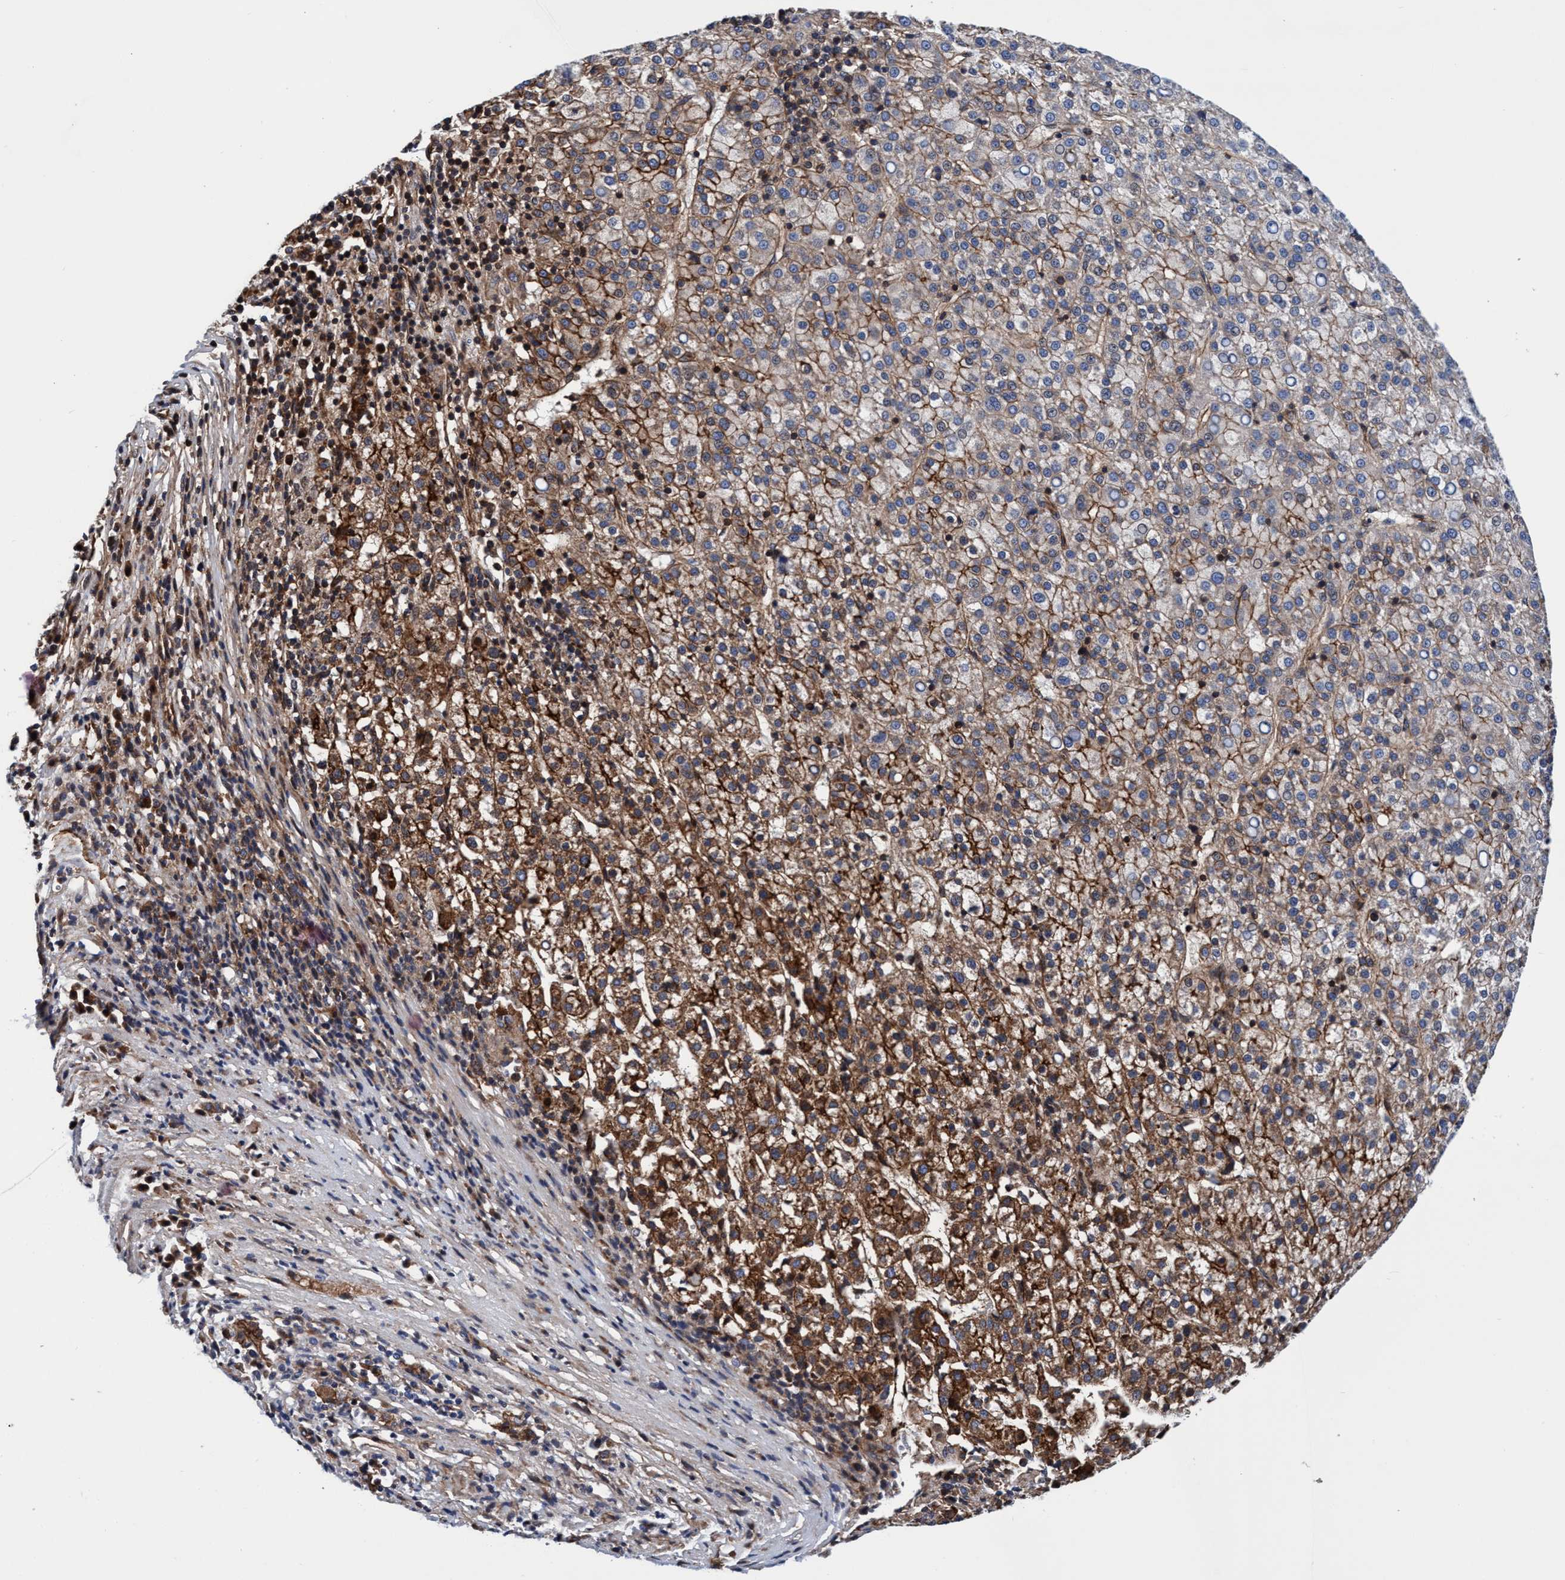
{"staining": {"intensity": "moderate", "quantity": ">75%", "location": "cytoplasmic/membranous"}, "tissue": "liver cancer", "cell_type": "Tumor cells", "image_type": "cancer", "snomed": [{"axis": "morphology", "description": "Carcinoma, Hepatocellular, NOS"}, {"axis": "topography", "description": "Liver"}], "caption": "A micrograph of hepatocellular carcinoma (liver) stained for a protein reveals moderate cytoplasmic/membranous brown staining in tumor cells.", "gene": "MCM3AP", "patient": {"sex": "female", "age": 58}}